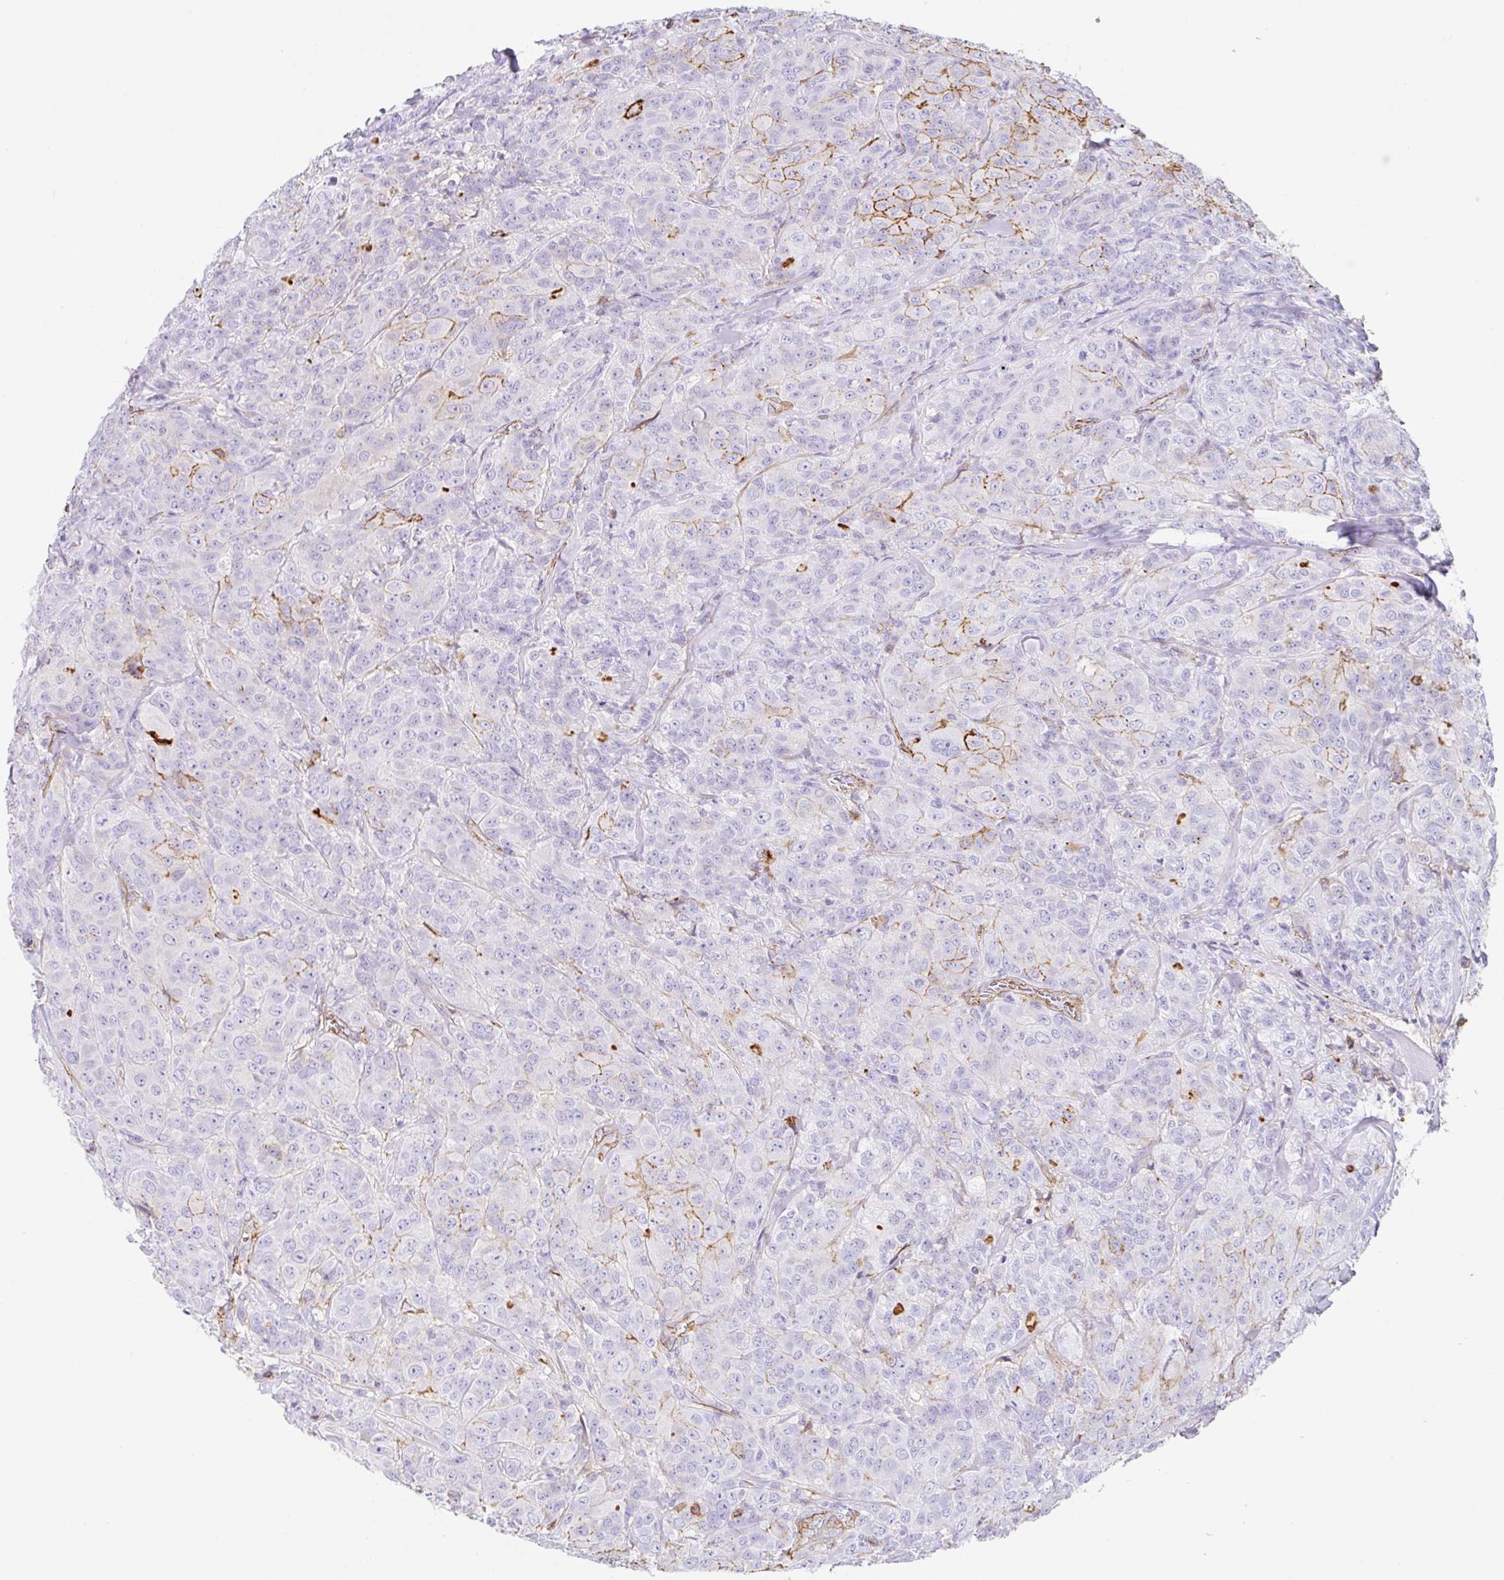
{"staining": {"intensity": "moderate", "quantity": "<25%", "location": "cytoplasmic/membranous"}, "tissue": "breast cancer", "cell_type": "Tumor cells", "image_type": "cancer", "snomed": [{"axis": "morphology", "description": "Normal tissue, NOS"}, {"axis": "morphology", "description": "Duct carcinoma"}, {"axis": "topography", "description": "Breast"}], "caption": "This is an image of IHC staining of breast cancer (infiltrating ductal carcinoma), which shows moderate staining in the cytoplasmic/membranous of tumor cells.", "gene": "MTTP", "patient": {"sex": "female", "age": 43}}